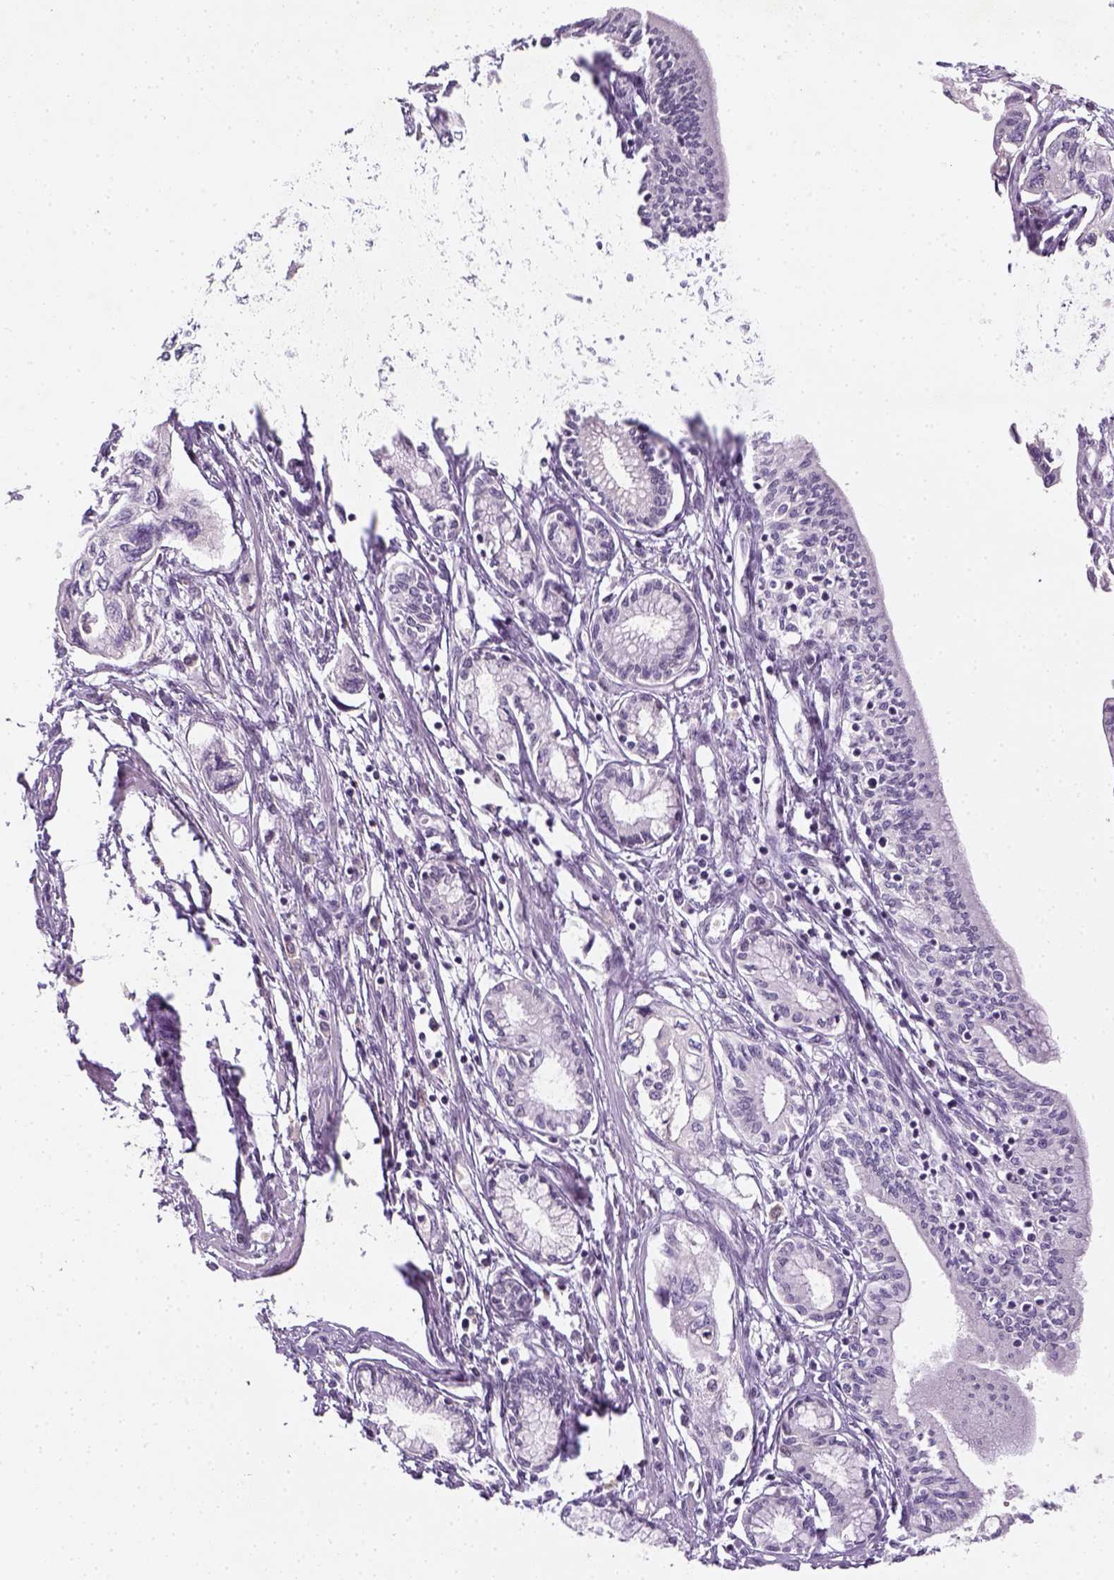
{"staining": {"intensity": "negative", "quantity": "none", "location": "none"}, "tissue": "pancreatic cancer", "cell_type": "Tumor cells", "image_type": "cancer", "snomed": [{"axis": "morphology", "description": "Adenocarcinoma, NOS"}, {"axis": "topography", "description": "Pancreas"}], "caption": "Immunohistochemical staining of human pancreatic cancer (adenocarcinoma) exhibits no significant positivity in tumor cells. Brightfield microscopy of IHC stained with DAB (3,3'-diaminobenzidine) (brown) and hematoxylin (blue), captured at high magnification.", "gene": "MAGEB3", "patient": {"sex": "female", "age": 76}}